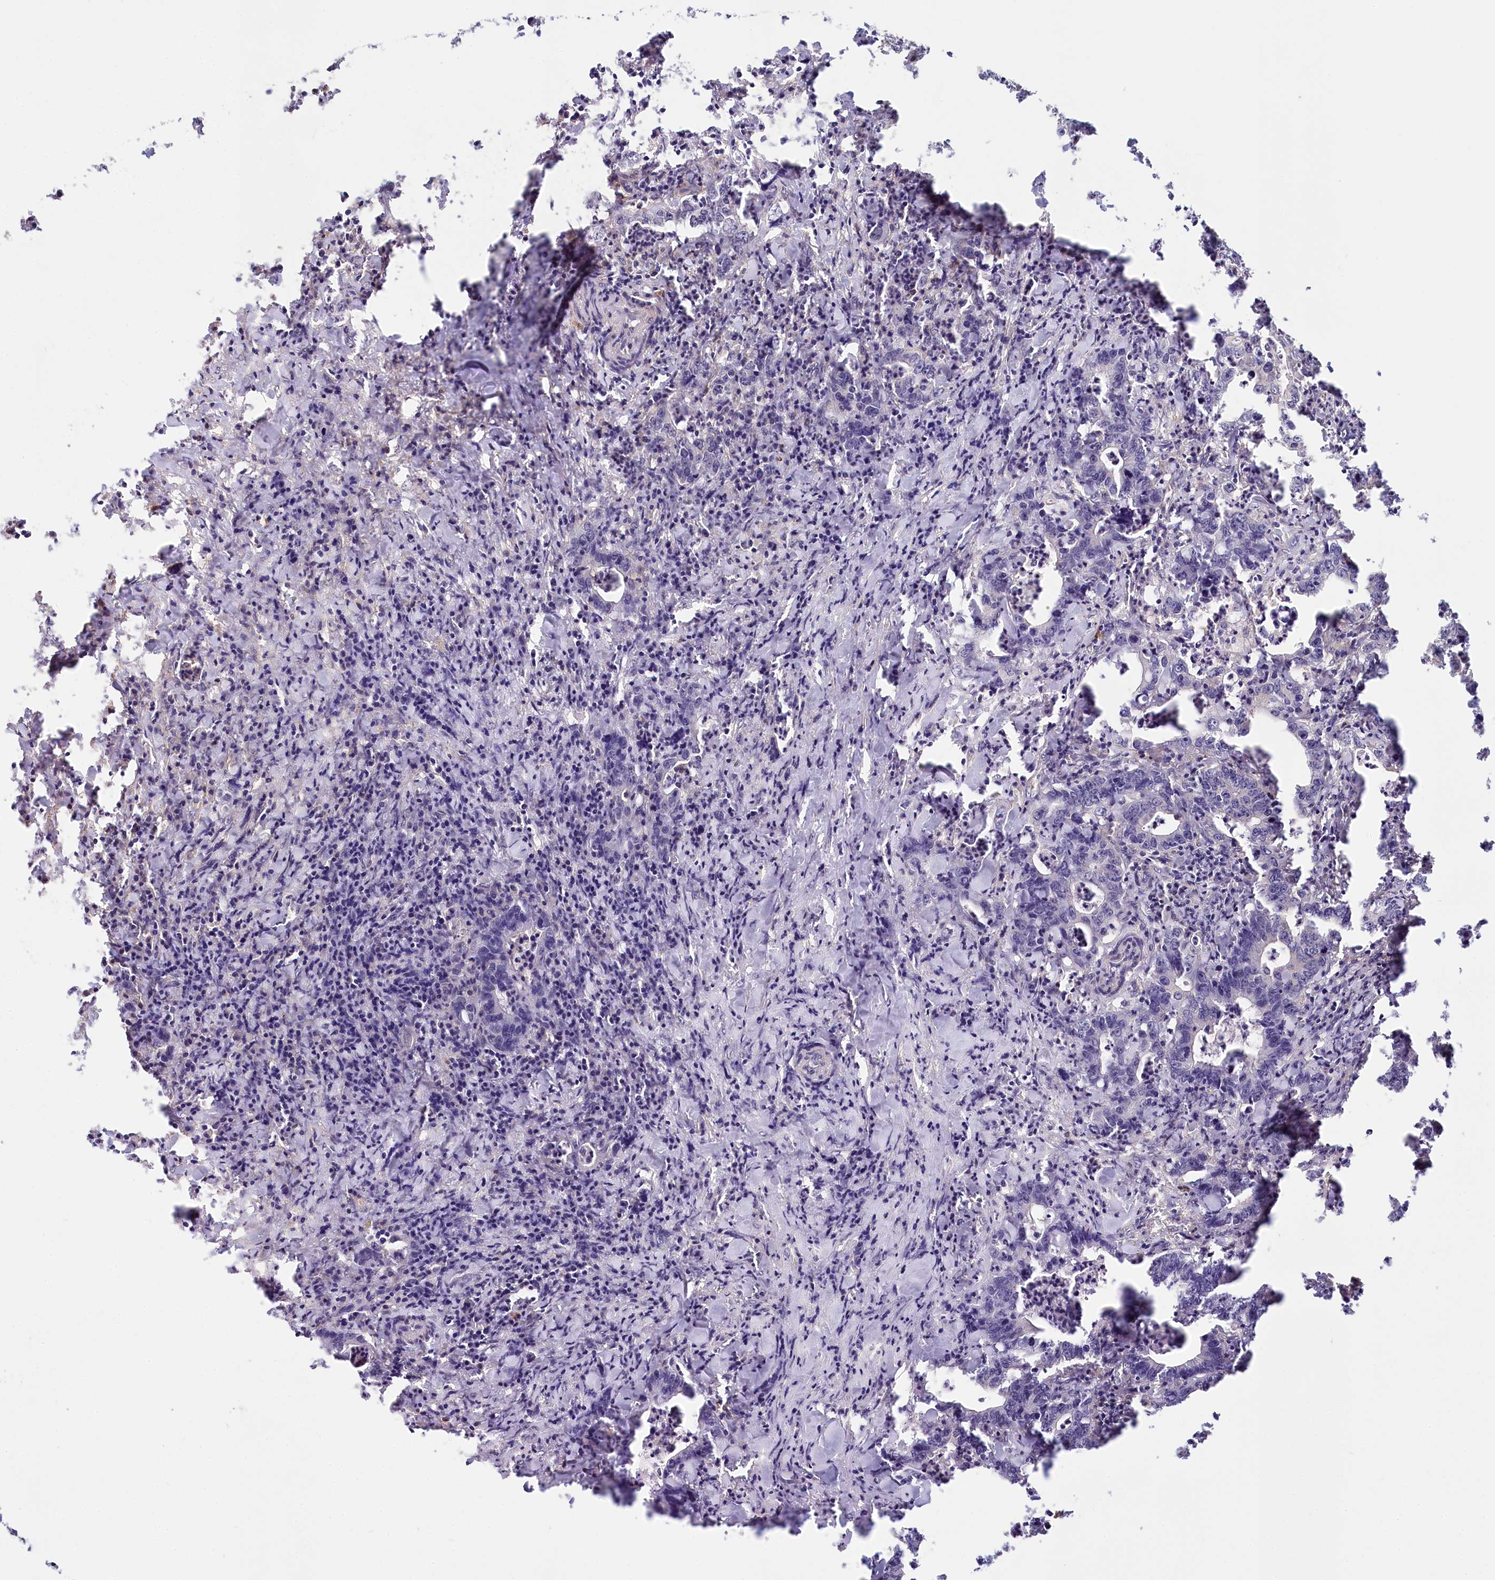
{"staining": {"intensity": "negative", "quantity": "none", "location": "none"}, "tissue": "colorectal cancer", "cell_type": "Tumor cells", "image_type": "cancer", "snomed": [{"axis": "morphology", "description": "Adenocarcinoma, NOS"}, {"axis": "topography", "description": "Colon"}], "caption": "A photomicrograph of human adenocarcinoma (colorectal) is negative for staining in tumor cells.", "gene": "TUBGCP2", "patient": {"sex": "female", "age": 75}}